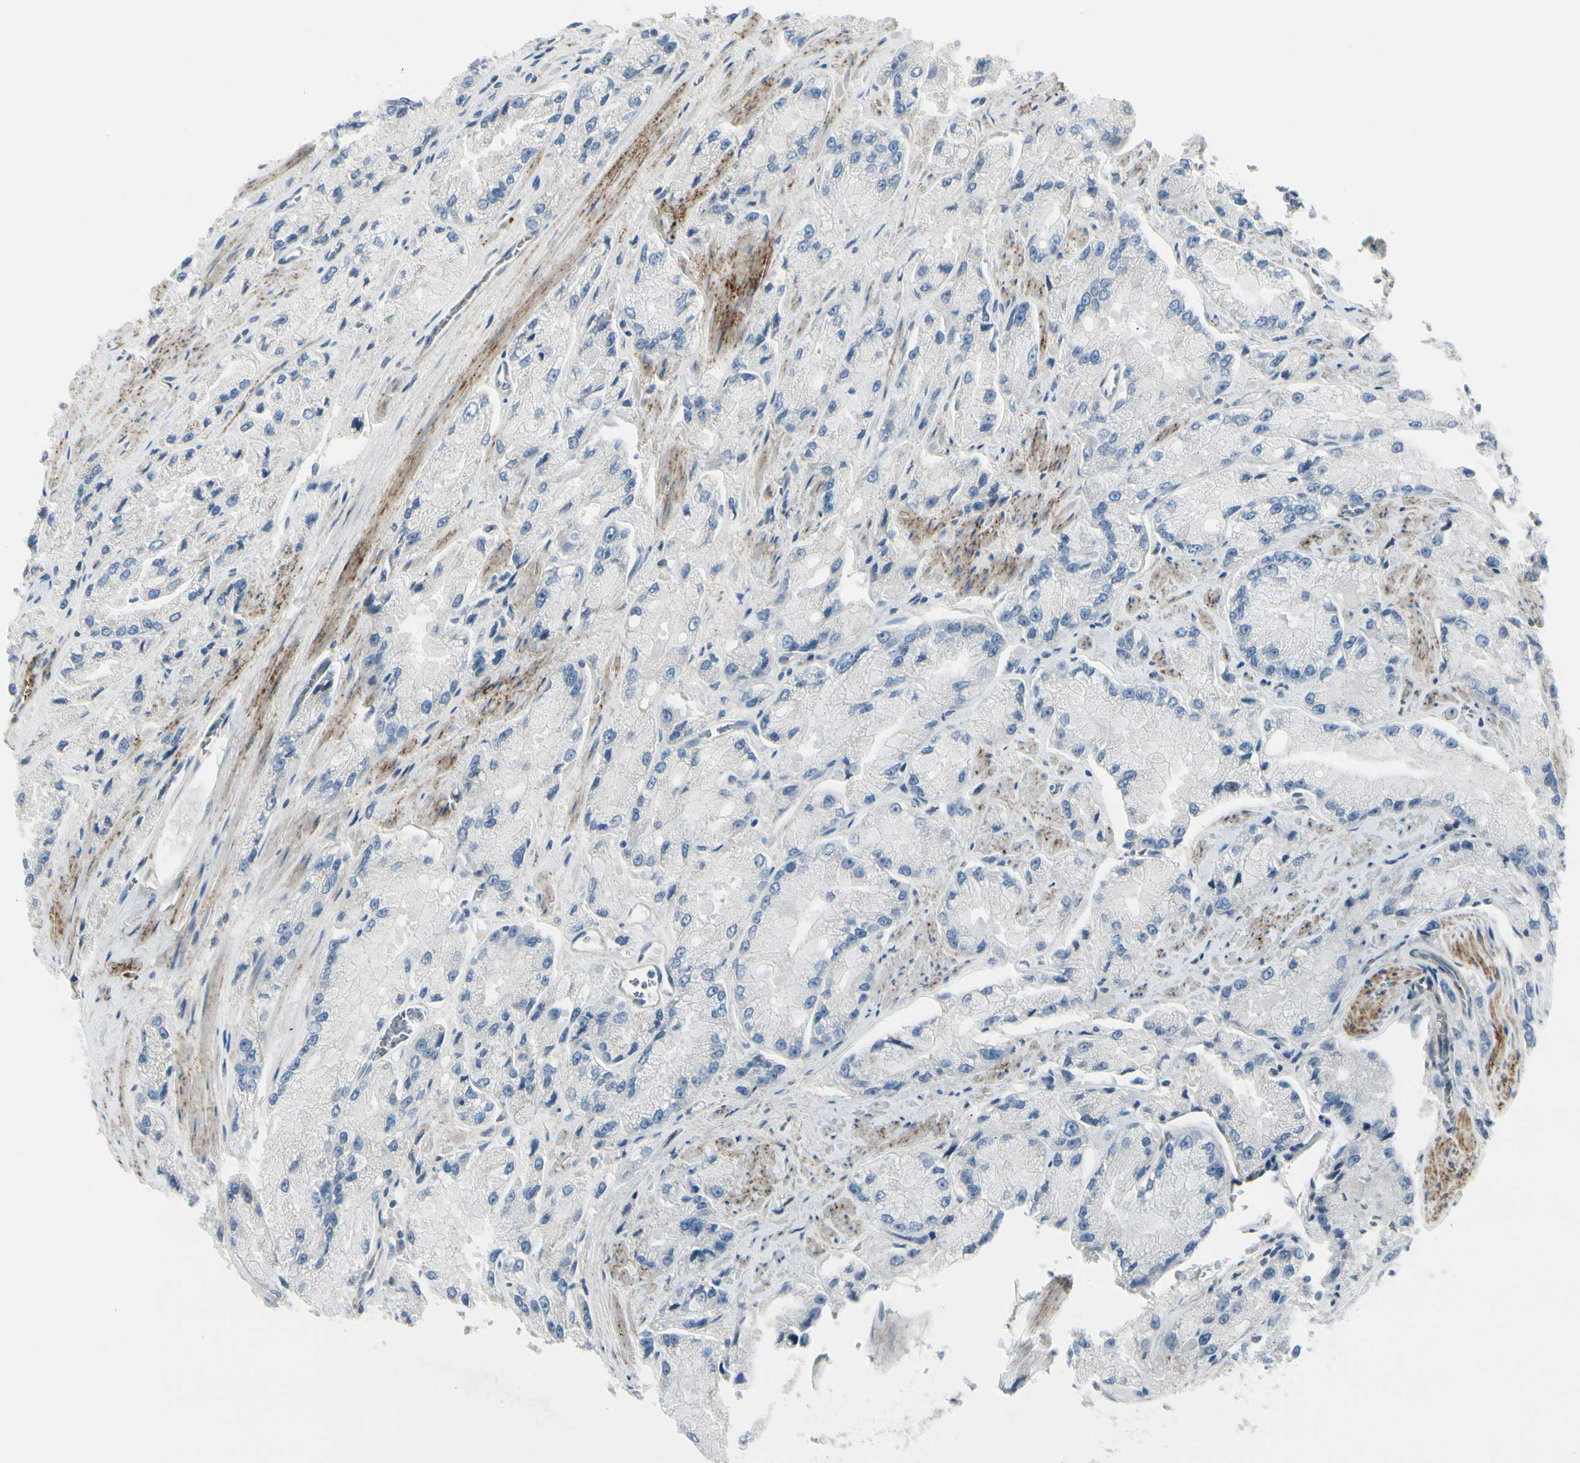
{"staining": {"intensity": "negative", "quantity": "none", "location": "none"}, "tissue": "prostate cancer", "cell_type": "Tumor cells", "image_type": "cancer", "snomed": [{"axis": "morphology", "description": "Adenocarcinoma, High grade"}, {"axis": "topography", "description": "Prostate"}], "caption": "Tumor cells are negative for brown protein staining in prostate cancer.", "gene": "CACNA2D1", "patient": {"sex": "male", "age": 58}}